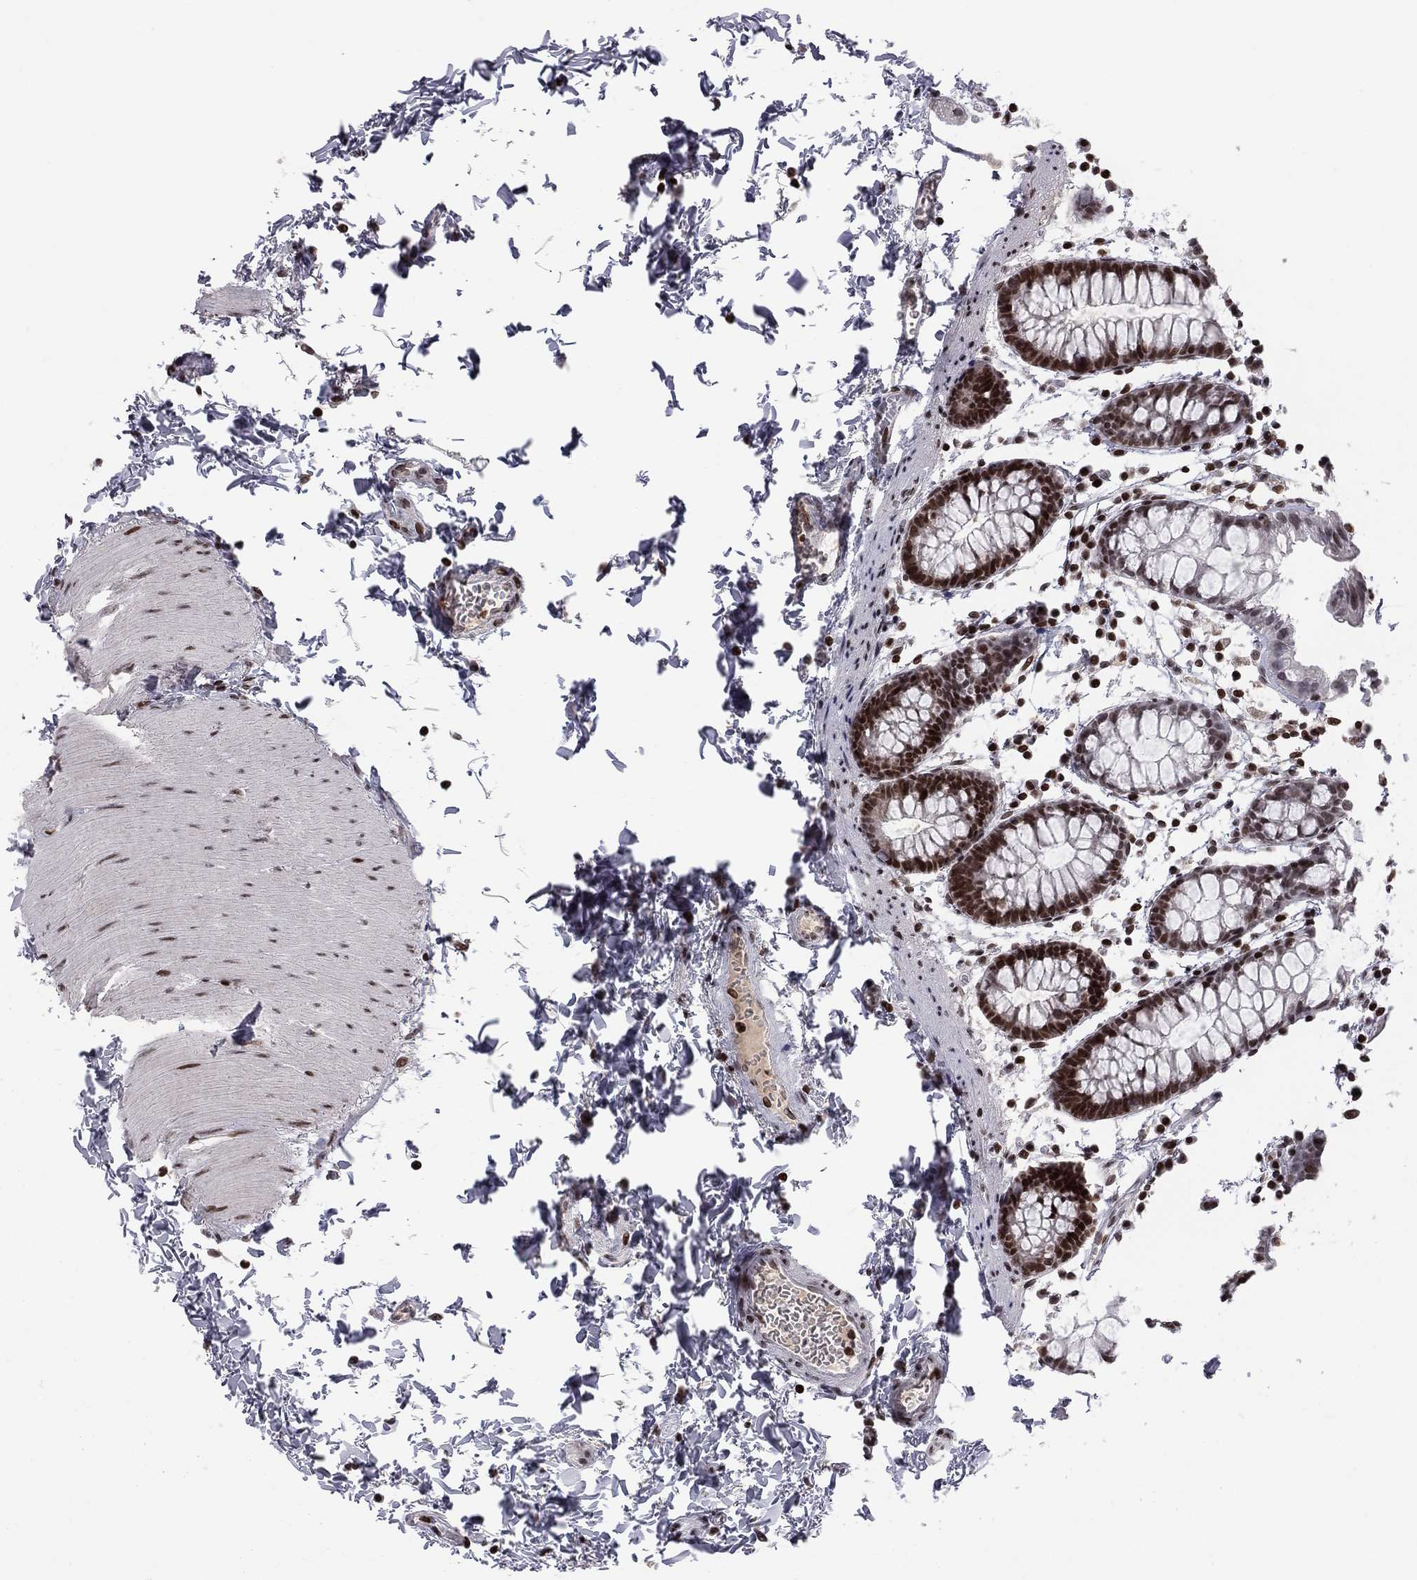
{"staining": {"intensity": "strong", "quantity": "25%-75%", "location": "nuclear"}, "tissue": "rectum", "cell_type": "Glandular cells", "image_type": "normal", "snomed": [{"axis": "morphology", "description": "Normal tissue, NOS"}, {"axis": "topography", "description": "Rectum"}], "caption": "Immunohistochemical staining of unremarkable human rectum reveals strong nuclear protein positivity in about 25%-75% of glandular cells. The protein of interest is shown in brown color, while the nuclei are stained blue.", "gene": "RNASEH2C", "patient": {"sex": "male", "age": 57}}